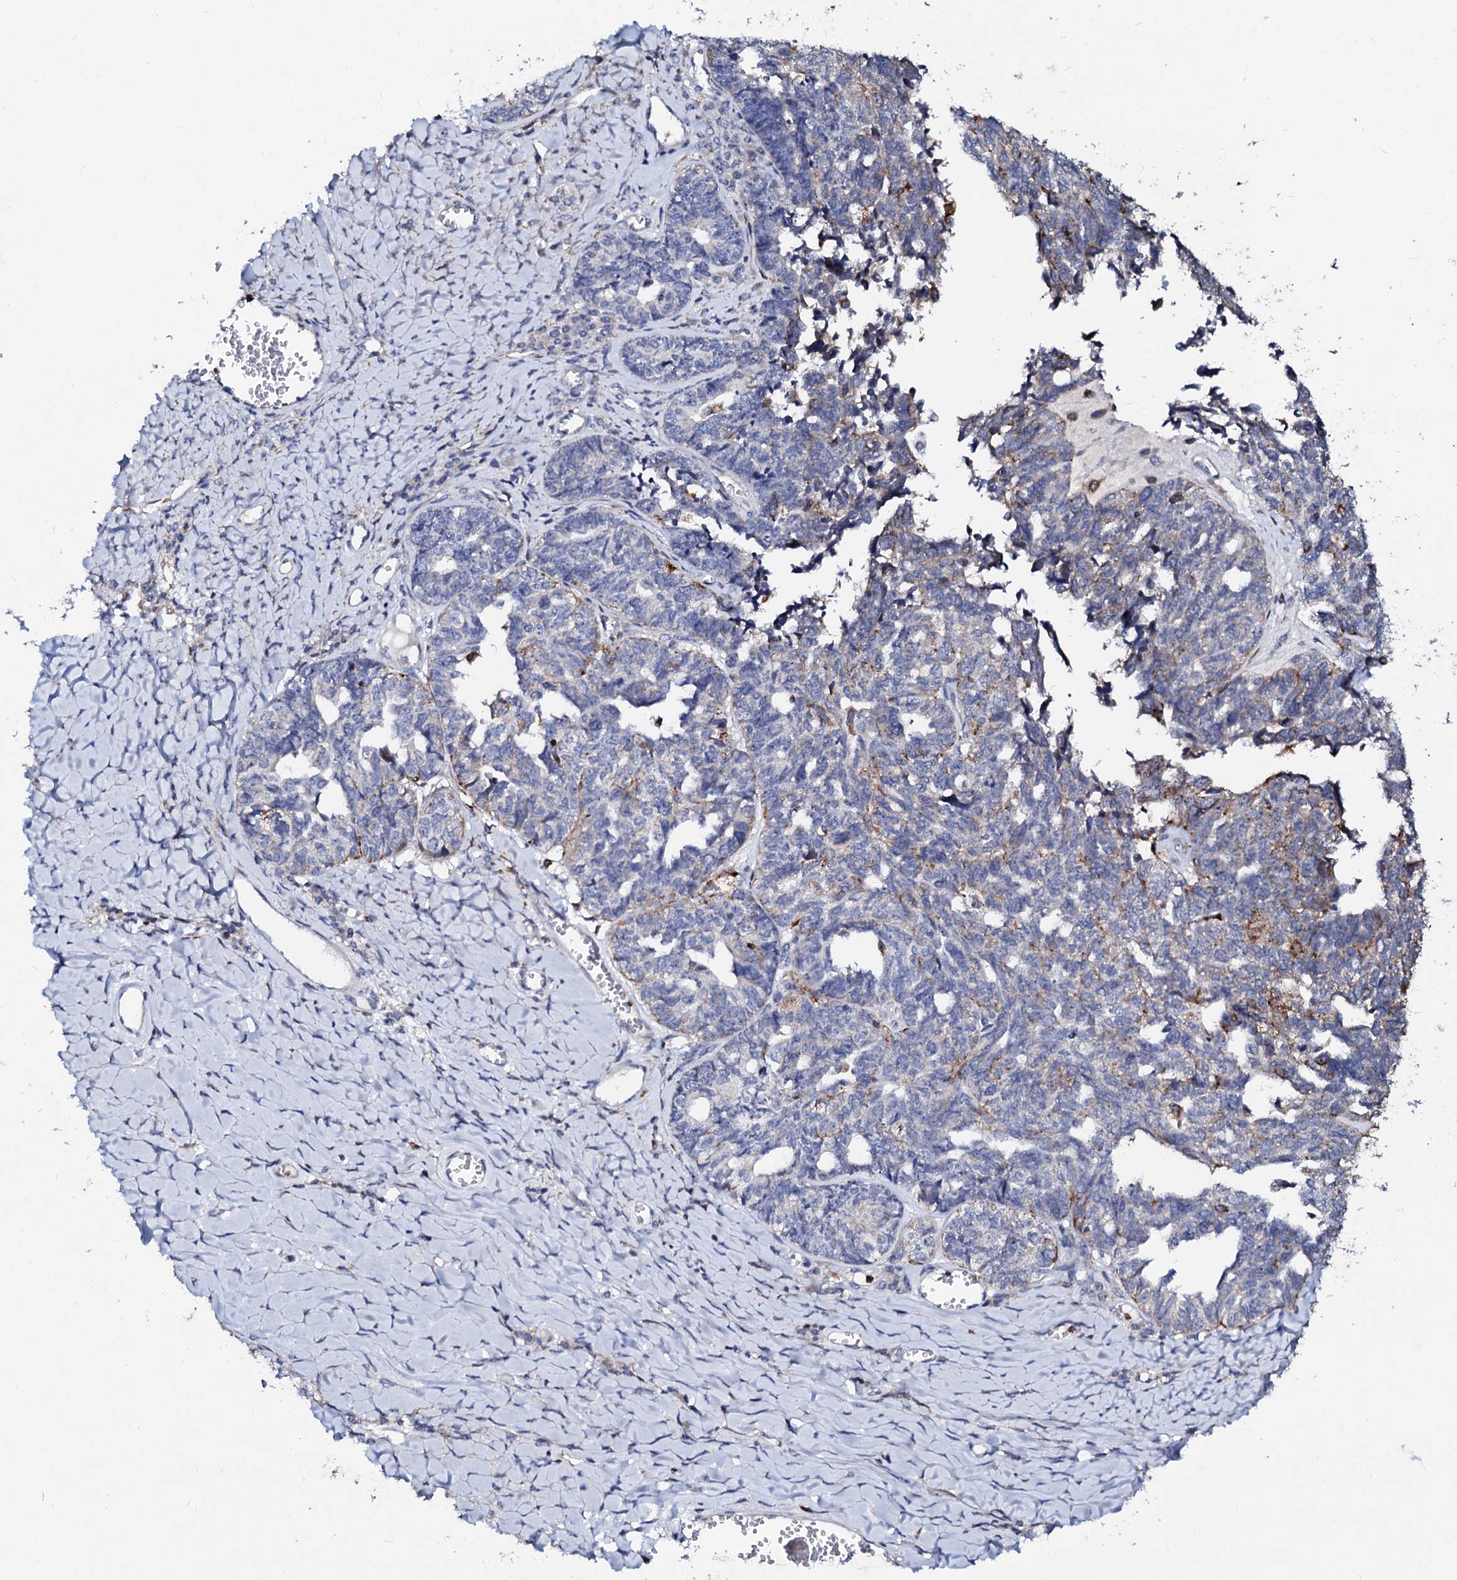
{"staining": {"intensity": "weak", "quantity": "<25%", "location": "cytoplasmic/membranous"}, "tissue": "ovarian cancer", "cell_type": "Tumor cells", "image_type": "cancer", "snomed": [{"axis": "morphology", "description": "Cystadenocarcinoma, serous, NOS"}, {"axis": "topography", "description": "Ovary"}], "caption": "Human ovarian serous cystadenocarcinoma stained for a protein using IHC demonstrates no positivity in tumor cells.", "gene": "TCIRG1", "patient": {"sex": "female", "age": 79}}